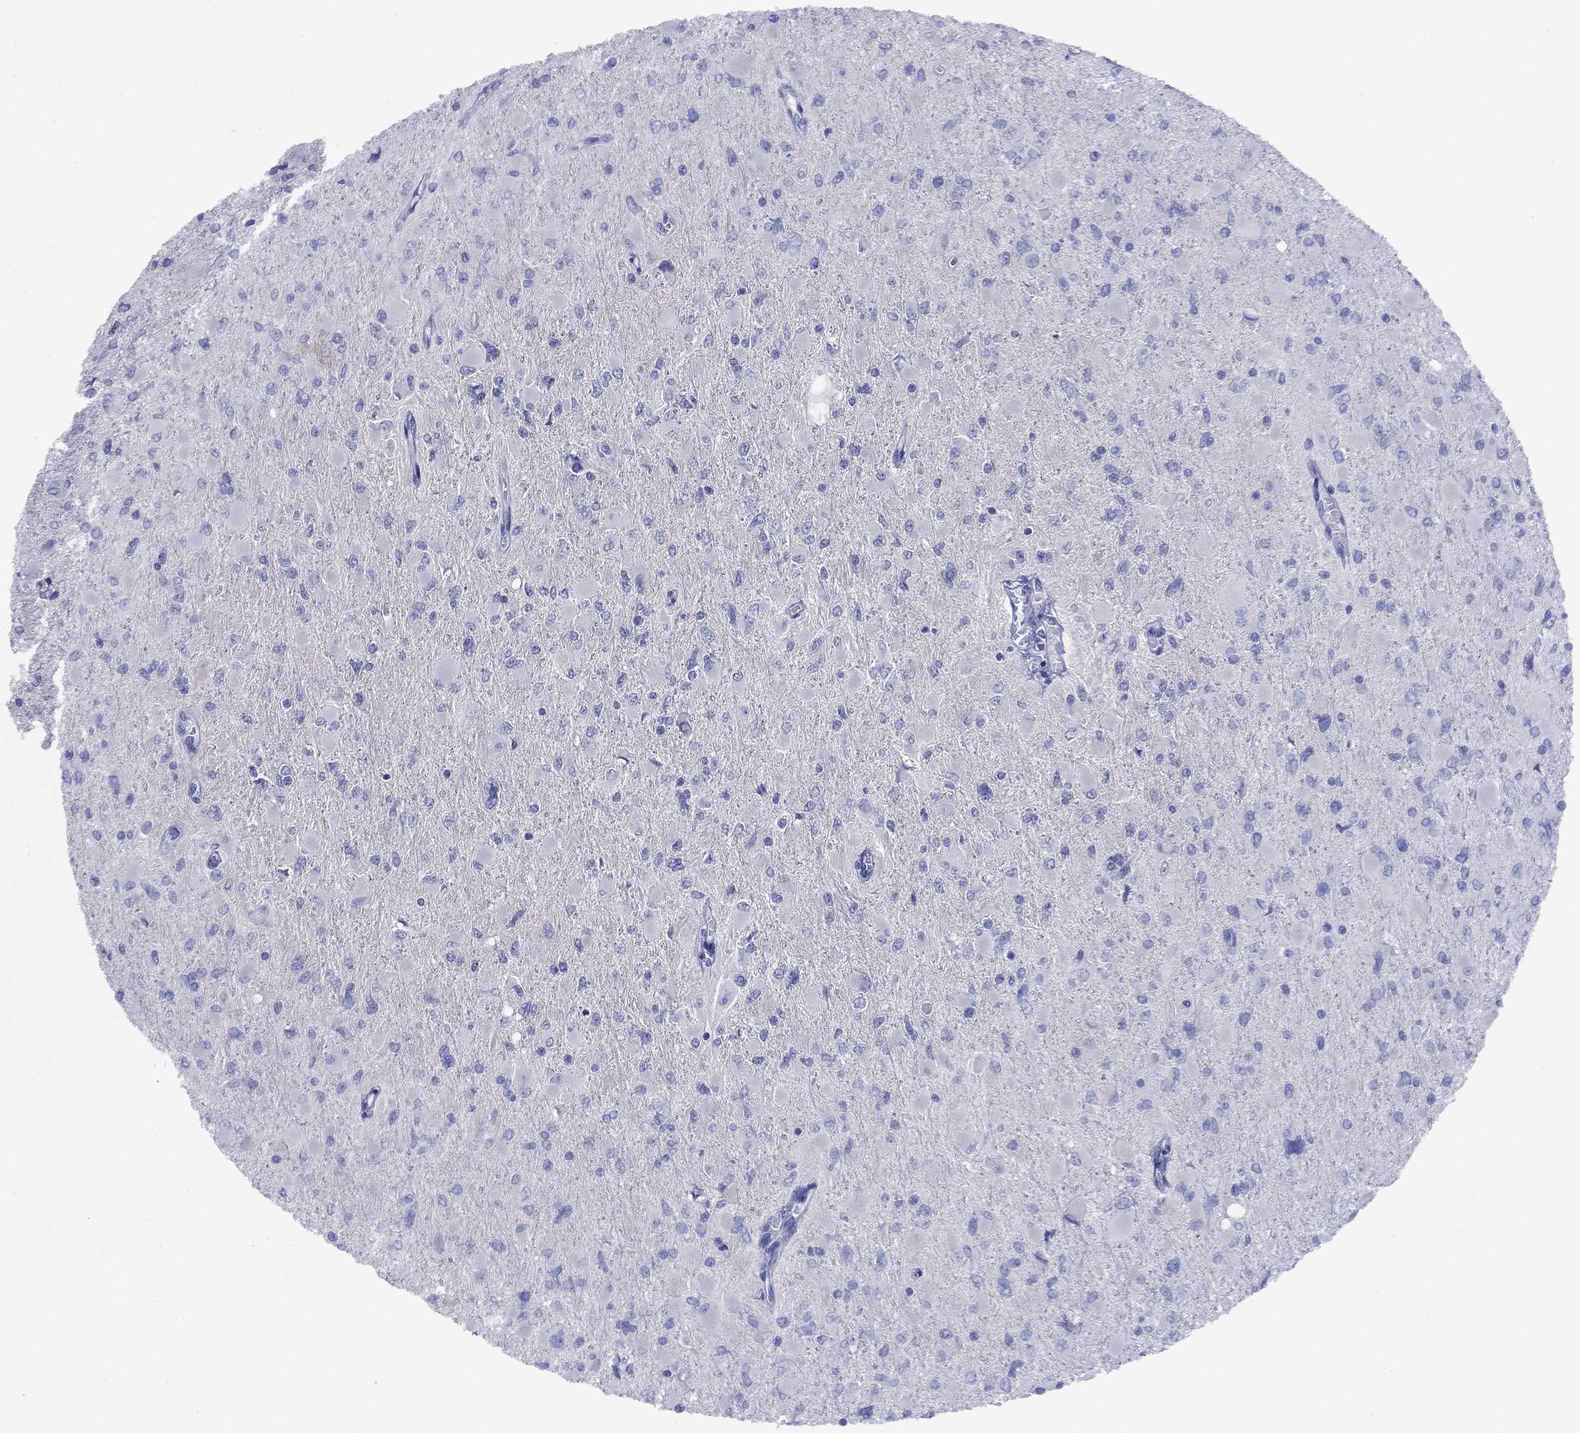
{"staining": {"intensity": "negative", "quantity": "none", "location": "none"}, "tissue": "glioma", "cell_type": "Tumor cells", "image_type": "cancer", "snomed": [{"axis": "morphology", "description": "Glioma, malignant, High grade"}, {"axis": "topography", "description": "Cerebral cortex"}], "caption": "Immunohistochemistry (IHC) histopathology image of neoplastic tissue: human high-grade glioma (malignant) stained with DAB reveals no significant protein staining in tumor cells.", "gene": "GIP", "patient": {"sex": "female", "age": 36}}